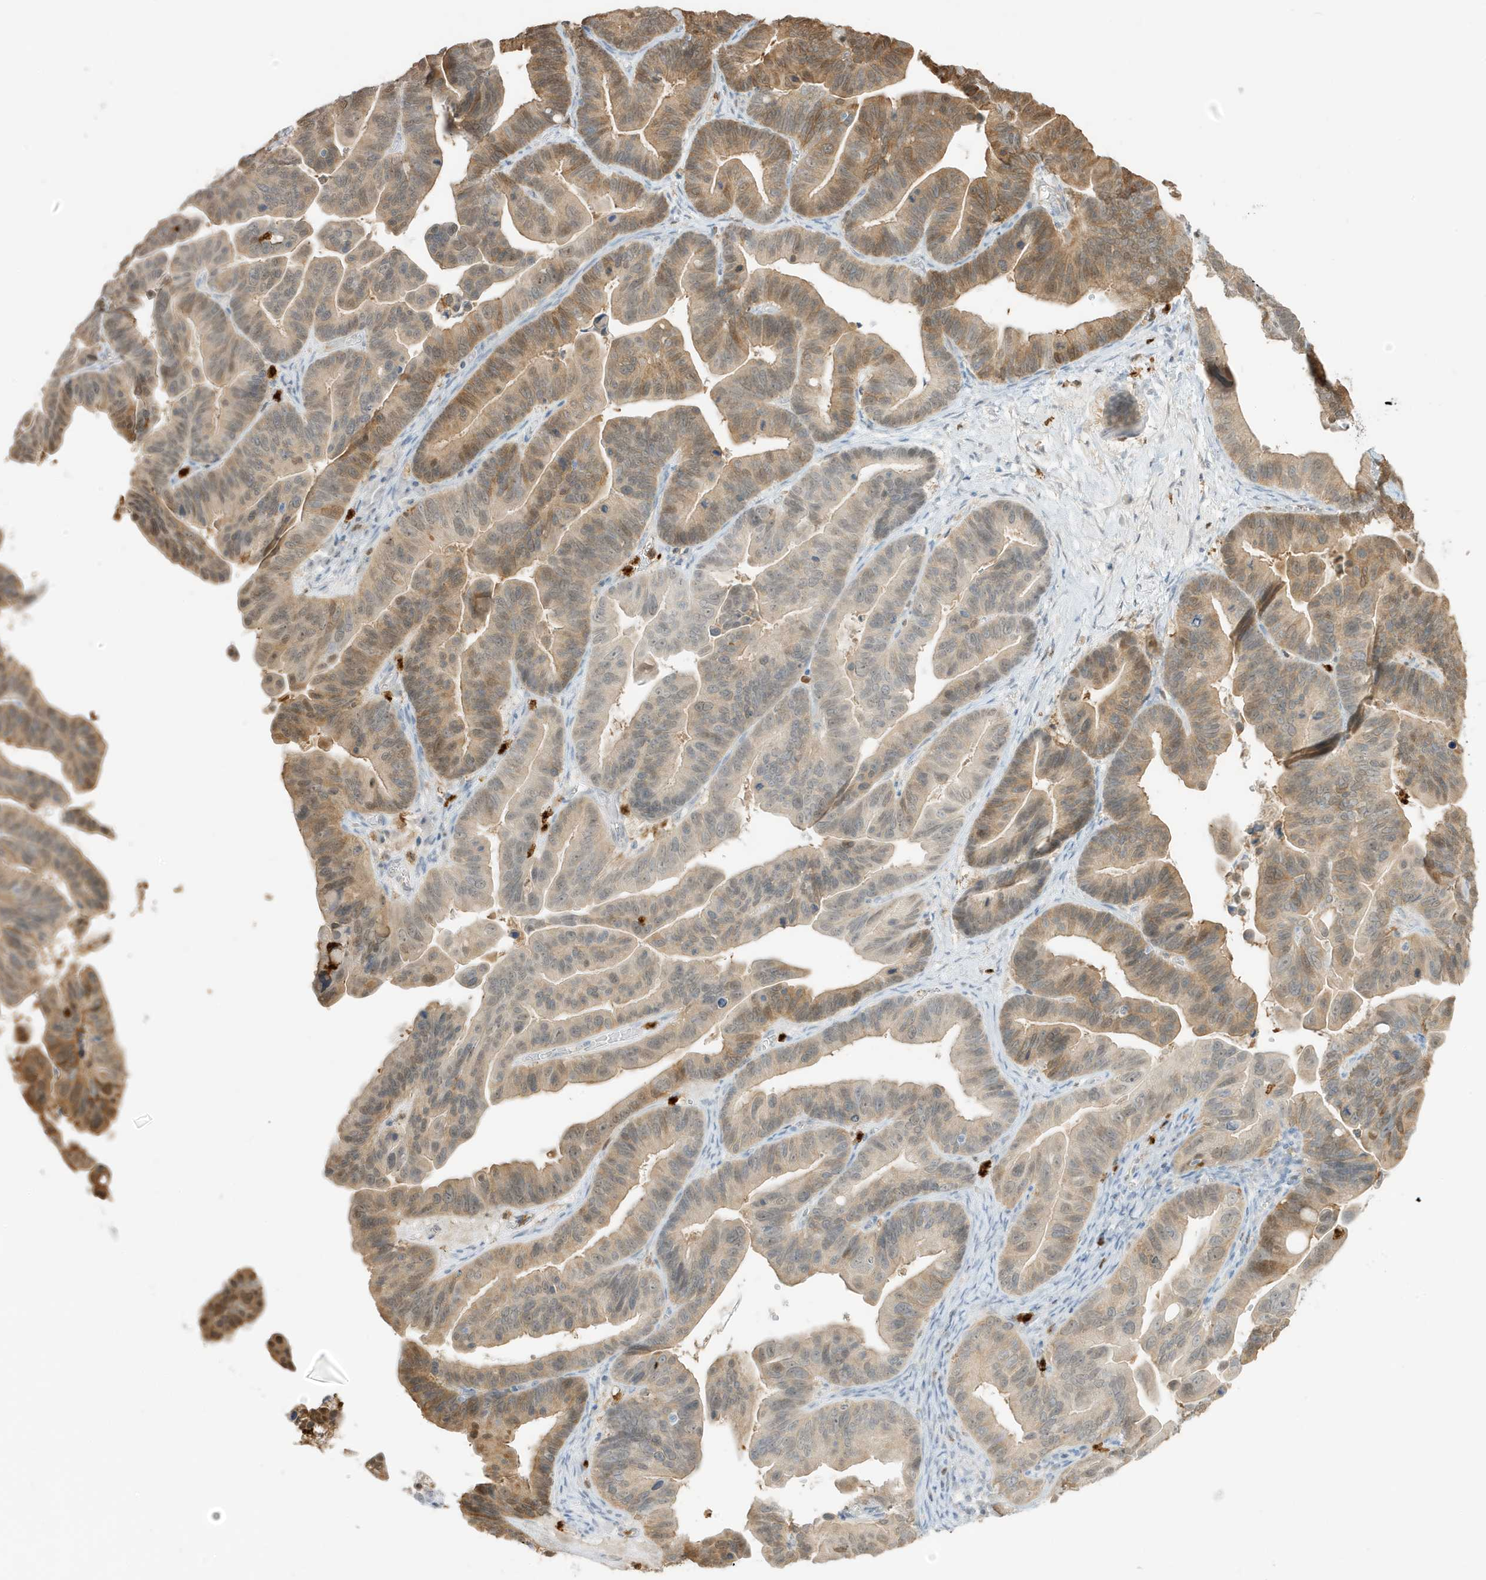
{"staining": {"intensity": "moderate", "quantity": "25%-75%", "location": "cytoplasmic/membranous,nuclear"}, "tissue": "ovarian cancer", "cell_type": "Tumor cells", "image_type": "cancer", "snomed": [{"axis": "morphology", "description": "Cystadenocarcinoma, serous, NOS"}, {"axis": "topography", "description": "Ovary"}], "caption": "Serous cystadenocarcinoma (ovarian) stained for a protein (brown) exhibits moderate cytoplasmic/membranous and nuclear positive positivity in about 25%-75% of tumor cells.", "gene": "GCA", "patient": {"sex": "female", "age": 56}}